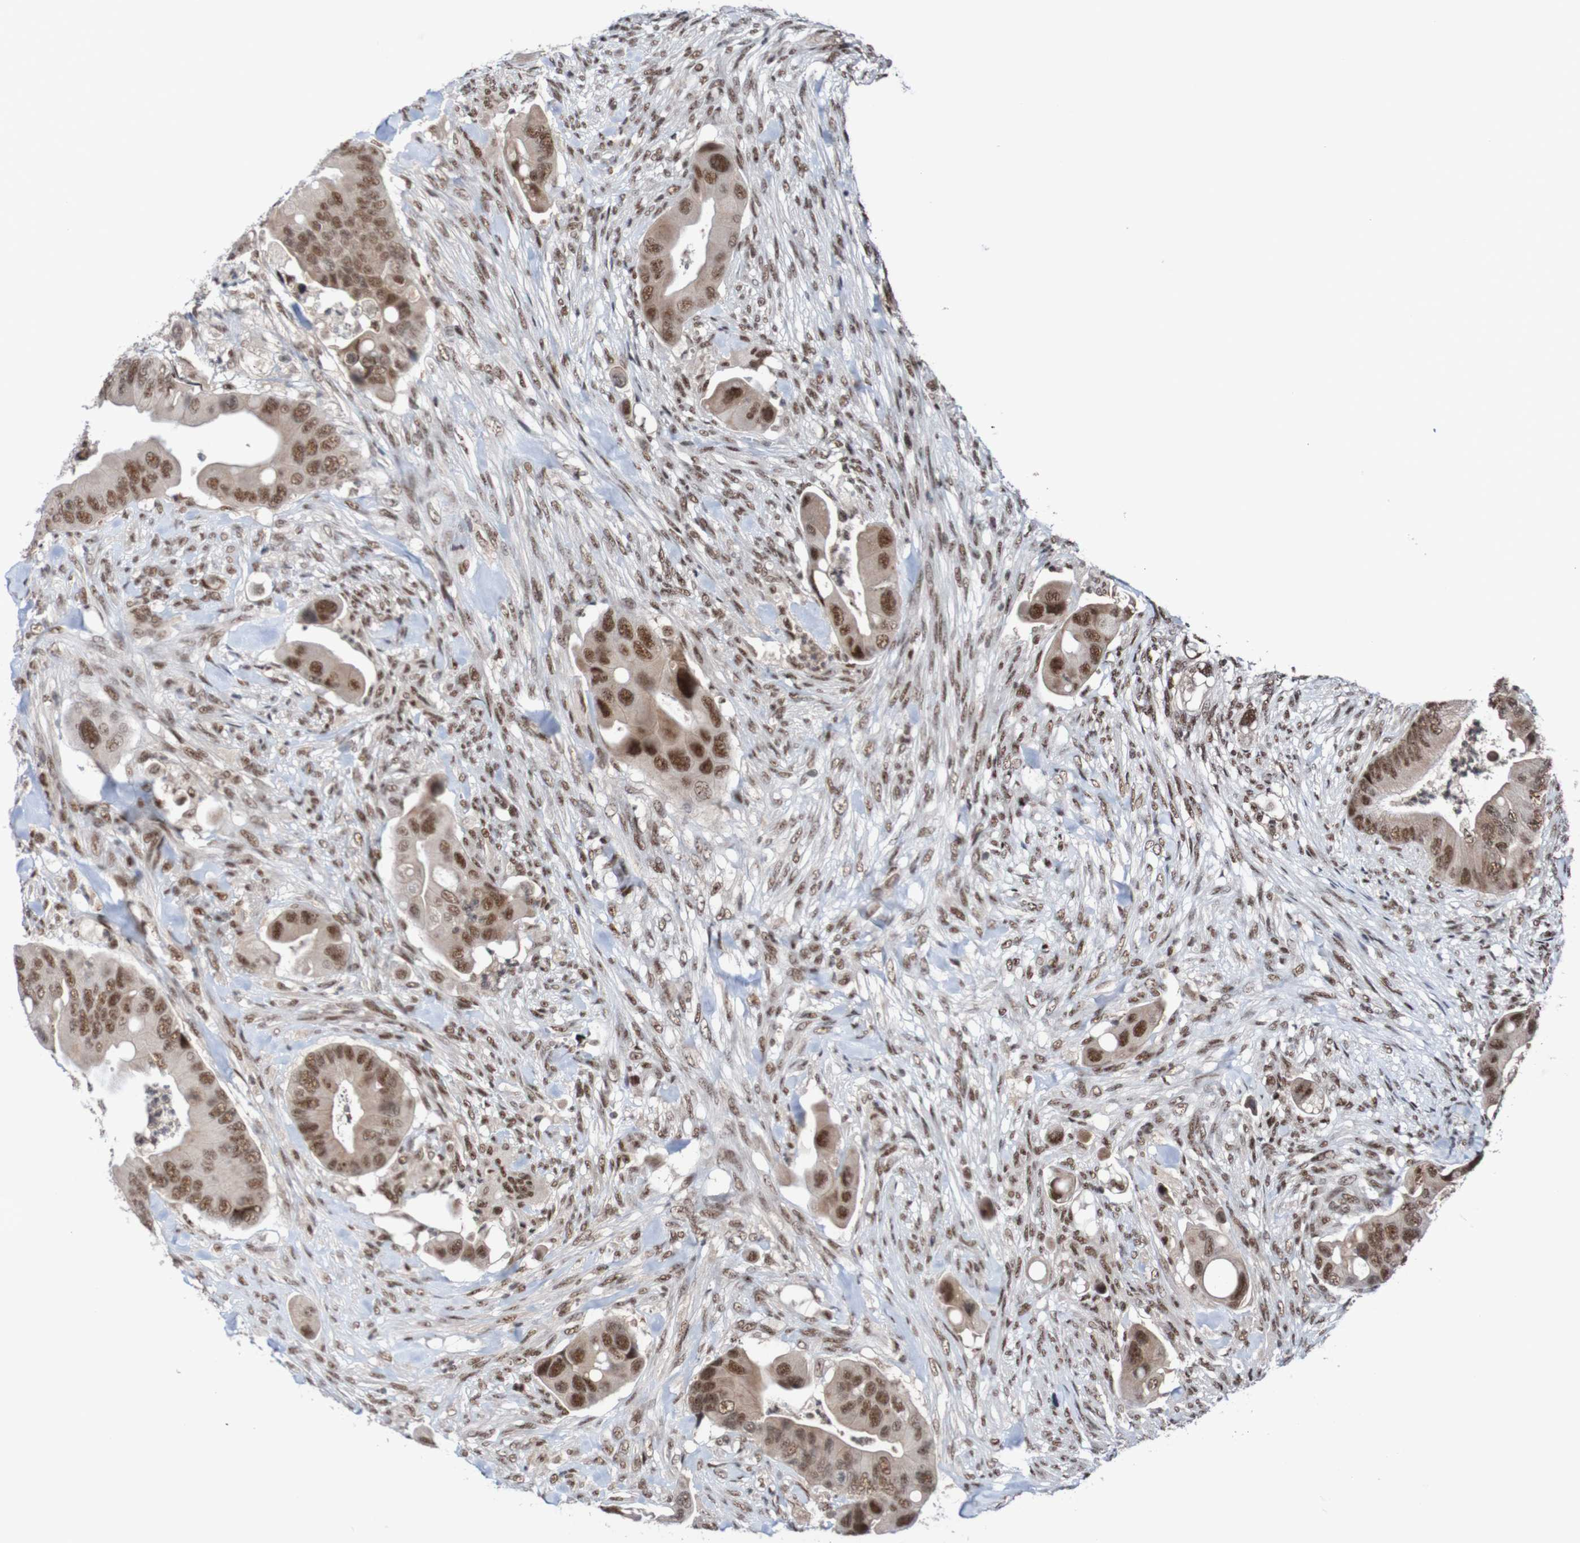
{"staining": {"intensity": "strong", "quantity": ">75%", "location": "nuclear"}, "tissue": "colorectal cancer", "cell_type": "Tumor cells", "image_type": "cancer", "snomed": [{"axis": "morphology", "description": "Adenocarcinoma, NOS"}, {"axis": "topography", "description": "Rectum"}], "caption": "Immunohistochemical staining of colorectal cancer (adenocarcinoma) exhibits strong nuclear protein expression in approximately >75% of tumor cells.", "gene": "CDC5L", "patient": {"sex": "female", "age": 57}}